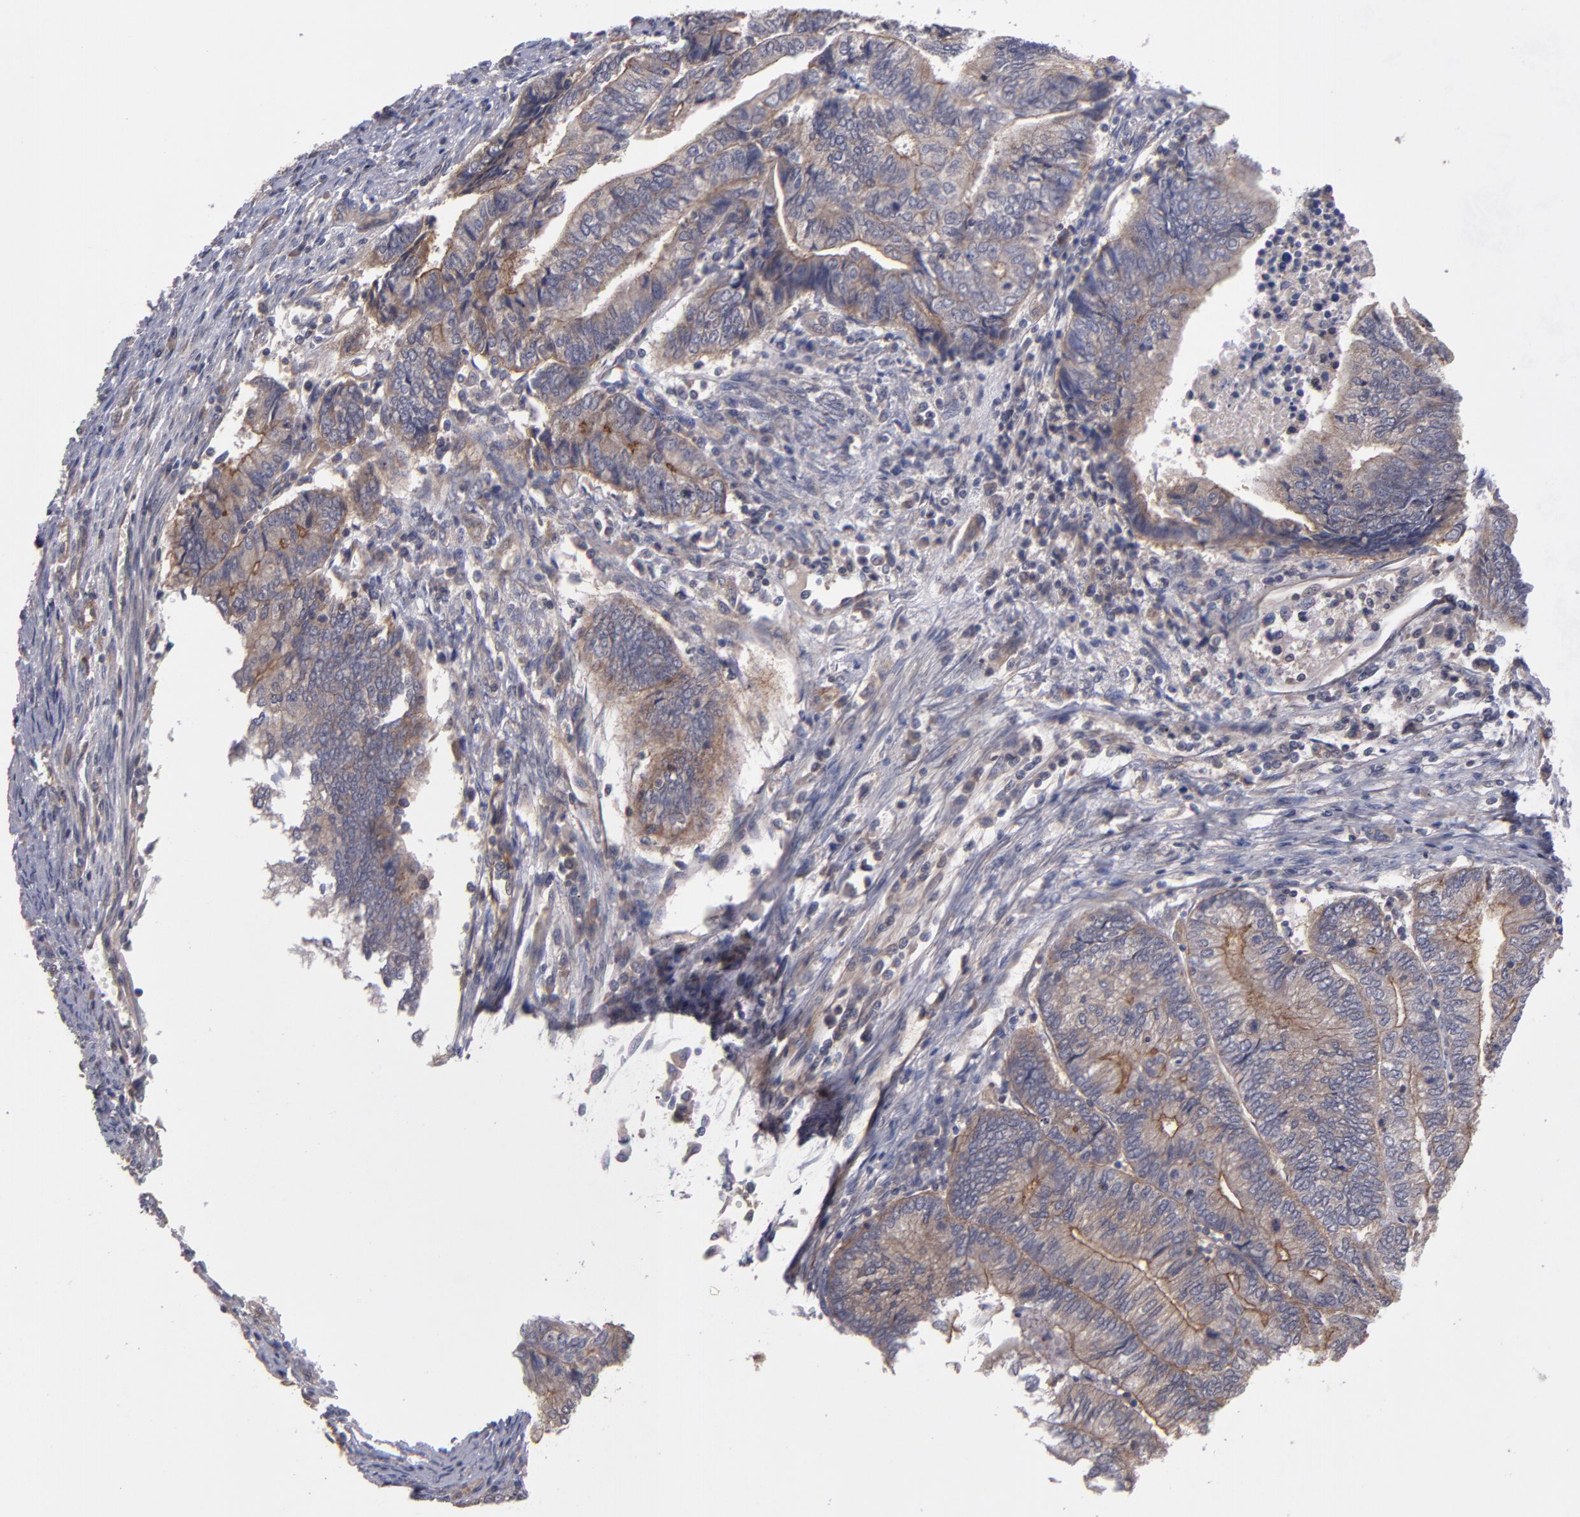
{"staining": {"intensity": "weak", "quantity": ">75%", "location": "cytoplasmic/membranous"}, "tissue": "endometrial cancer", "cell_type": "Tumor cells", "image_type": "cancer", "snomed": [{"axis": "morphology", "description": "Adenocarcinoma, NOS"}, {"axis": "topography", "description": "Uterus"}, {"axis": "topography", "description": "Endometrium"}], "caption": "Protein staining exhibits weak cytoplasmic/membranous staining in approximately >75% of tumor cells in endometrial adenocarcinoma. (Brightfield microscopy of DAB IHC at high magnification).", "gene": "CTSO", "patient": {"sex": "female", "age": 70}}